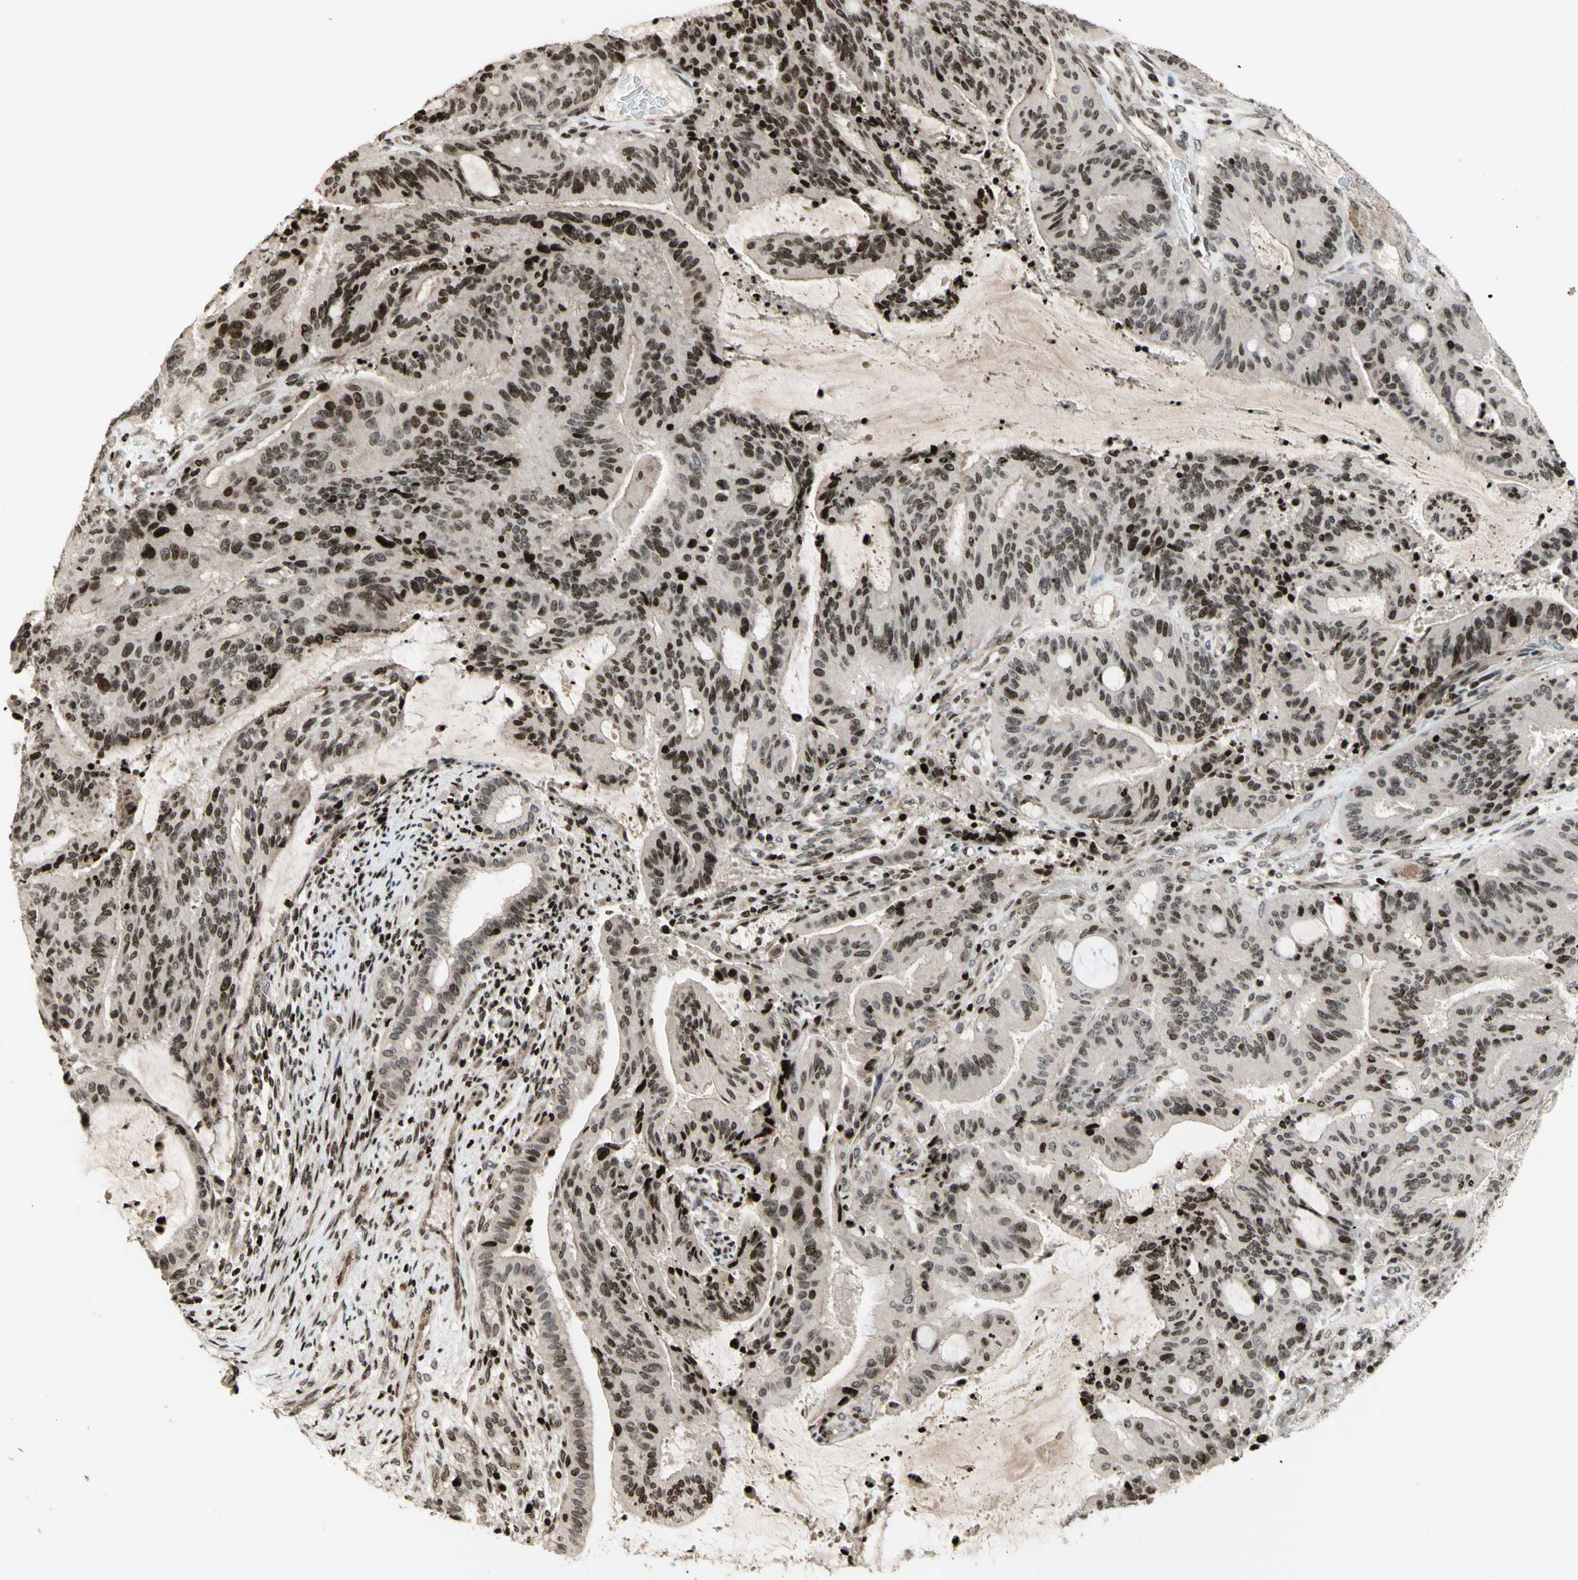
{"staining": {"intensity": "weak", "quantity": "25%-75%", "location": "nuclear"}, "tissue": "liver cancer", "cell_type": "Tumor cells", "image_type": "cancer", "snomed": [{"axis": "morphology", "description": "Cholangiocarcinoma"}, {"axis": "topography", "description": "Liver"}], "caption": "A photomicrograph of human liver cholangiocarcinoma stained for a protein reveals weak nuclear brown staining in tumor cells.", "gene": "POLA1", "patient": {"sex": "female", "age": 73}}